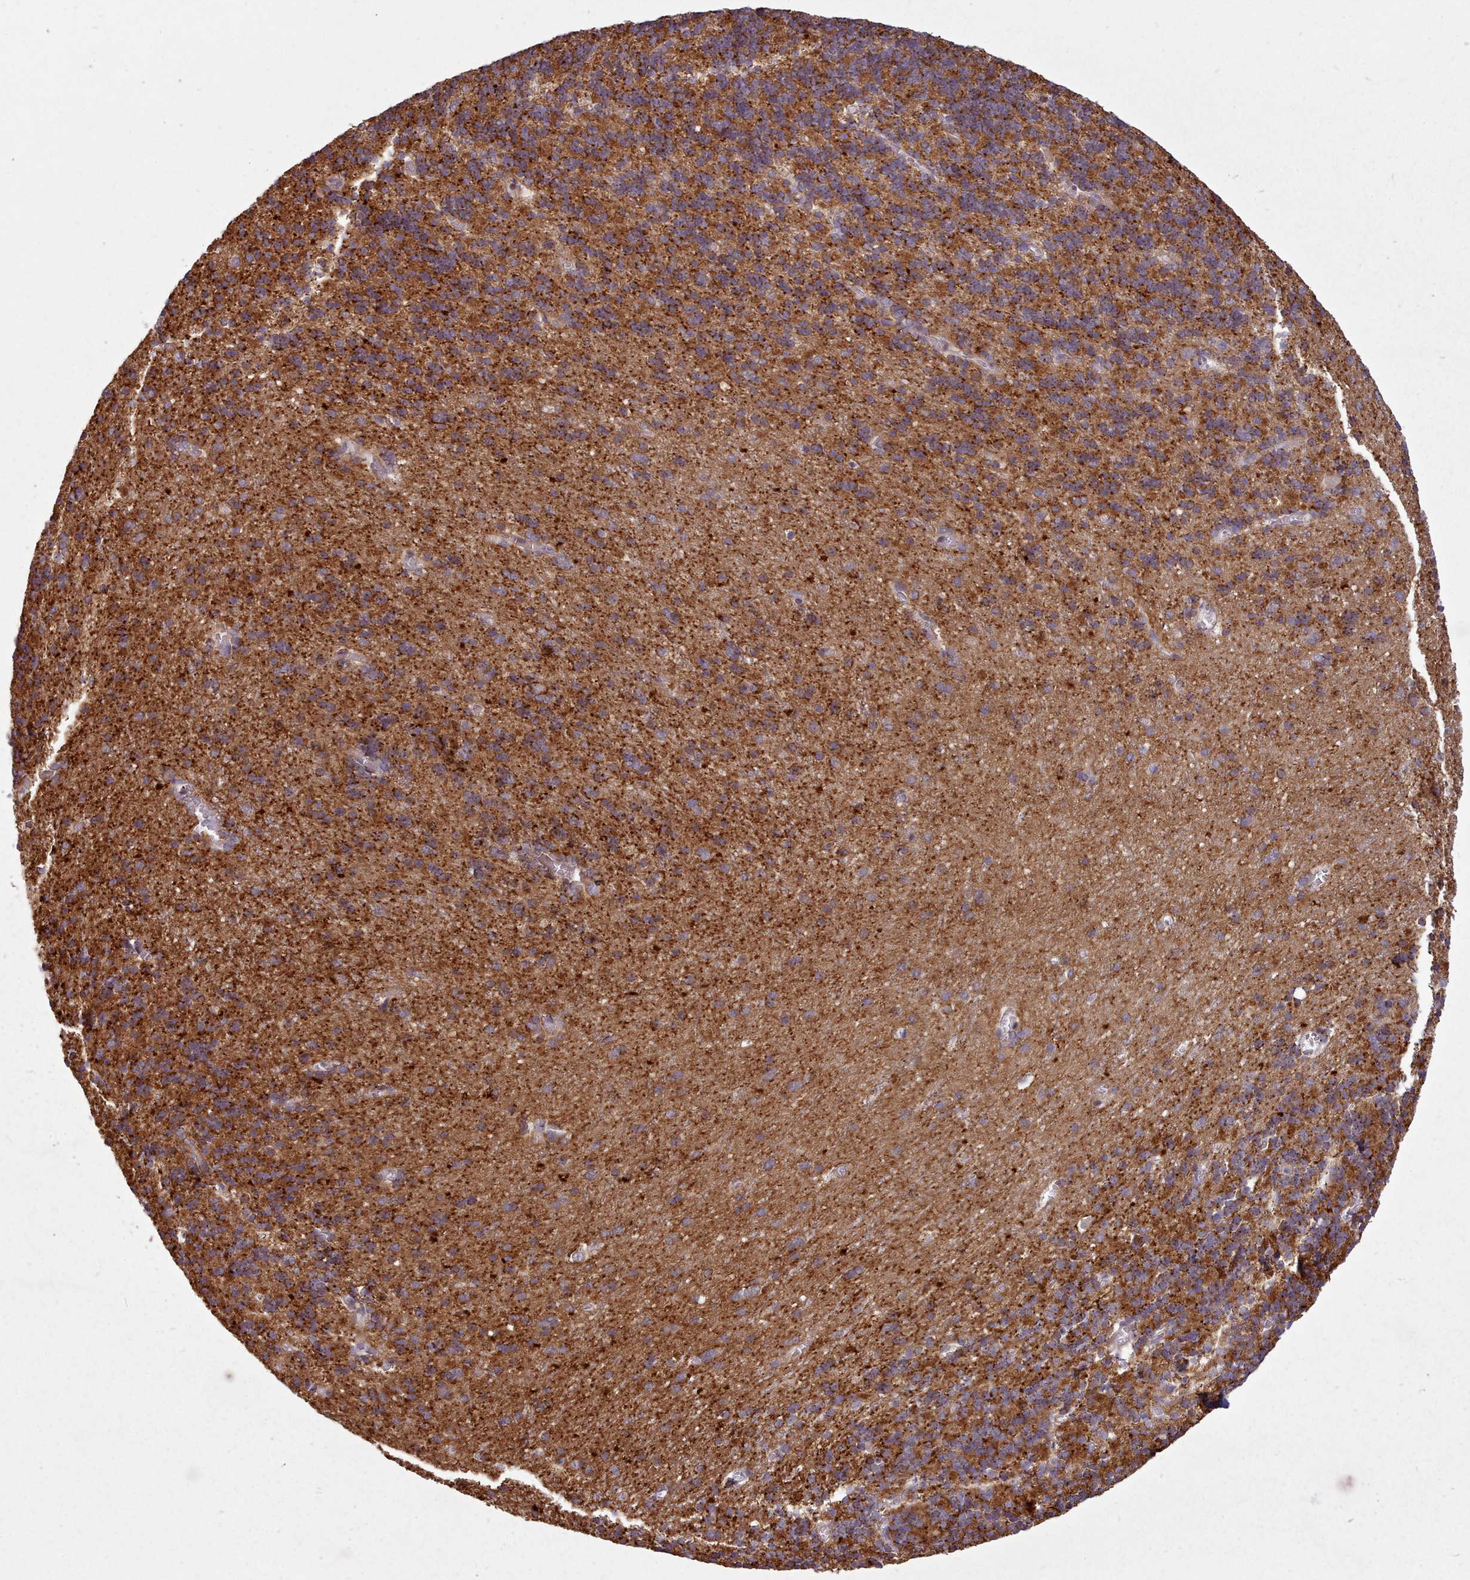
{"staining": {"intensity": "strong", "quantity": "25%-75%", "location": "cytoplasmic/membranous"}, "tissue": "cerebellum", "cell_type": "Cells in granular layer", "image_type": "normal", "snomed": [{"axis": "morphology", "description": "Normal tissue, NOS"}, {"axis": "topography", "description": "Cerebellum"}], "caption": "Cerebellum stained with IHC displays strong cytoplasmic/membranous expression in approximately 25%-75% of cells in granular layer.", "gene": "GBGT1", "patient": {"sex": "male", "age": 37}}